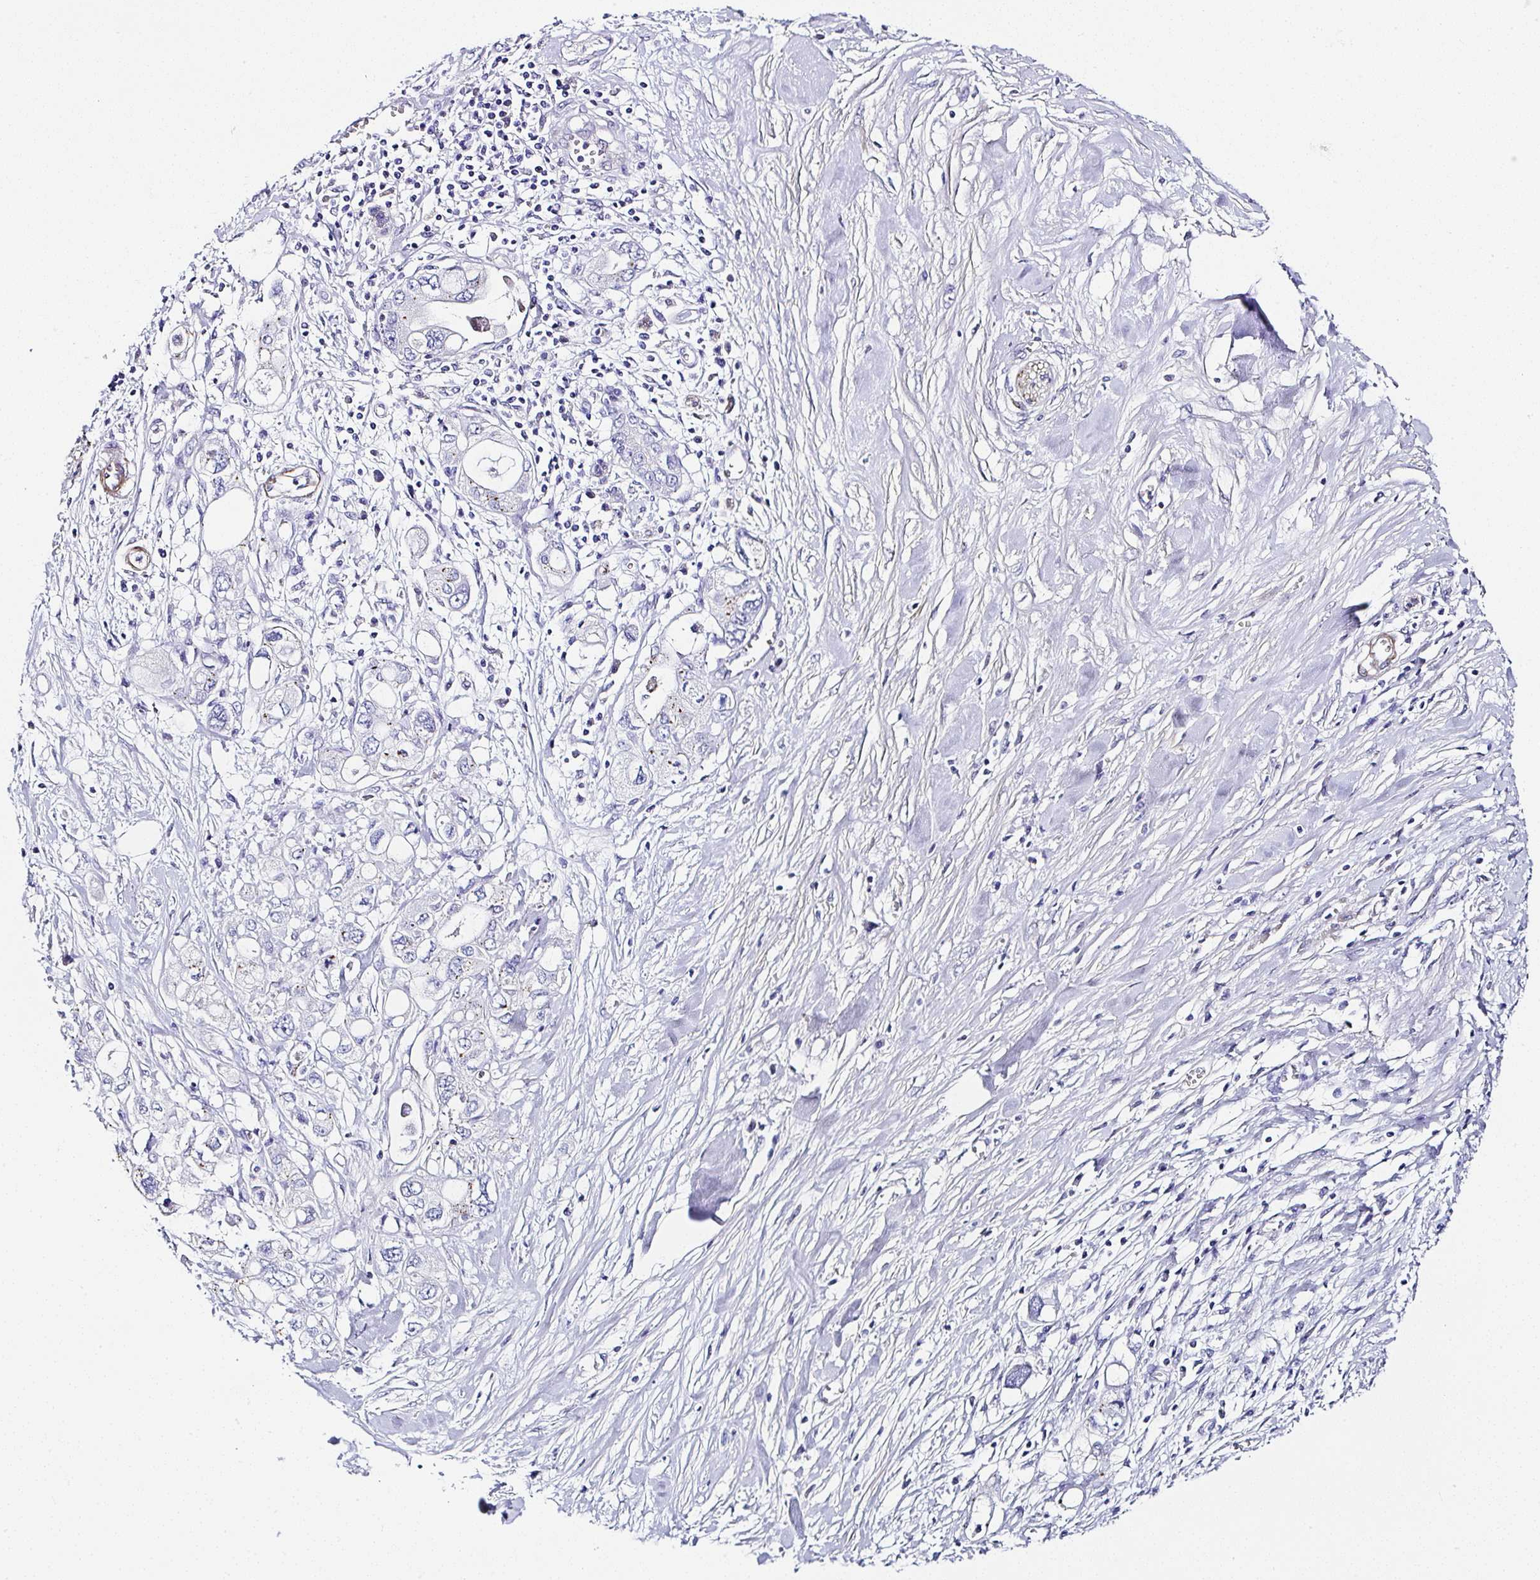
{"staining": {"intensity": "negative", "quantity": "none", "location": "none"}, "tissue": "pancreatic cancer", "cell_type": "Tumor cells", "image_type": "cancer", "snomed": [{"axis": "morphology", "description": "Adenocarcinoma, NOS"}, {"axis": "topography", "description": "Pancreas"}], "caption": "The image exhibits no staining of tumor cells in pancreatic cancer.", "gene": "PPFIA4", "patient": {"sex": "female", "age": 56}}